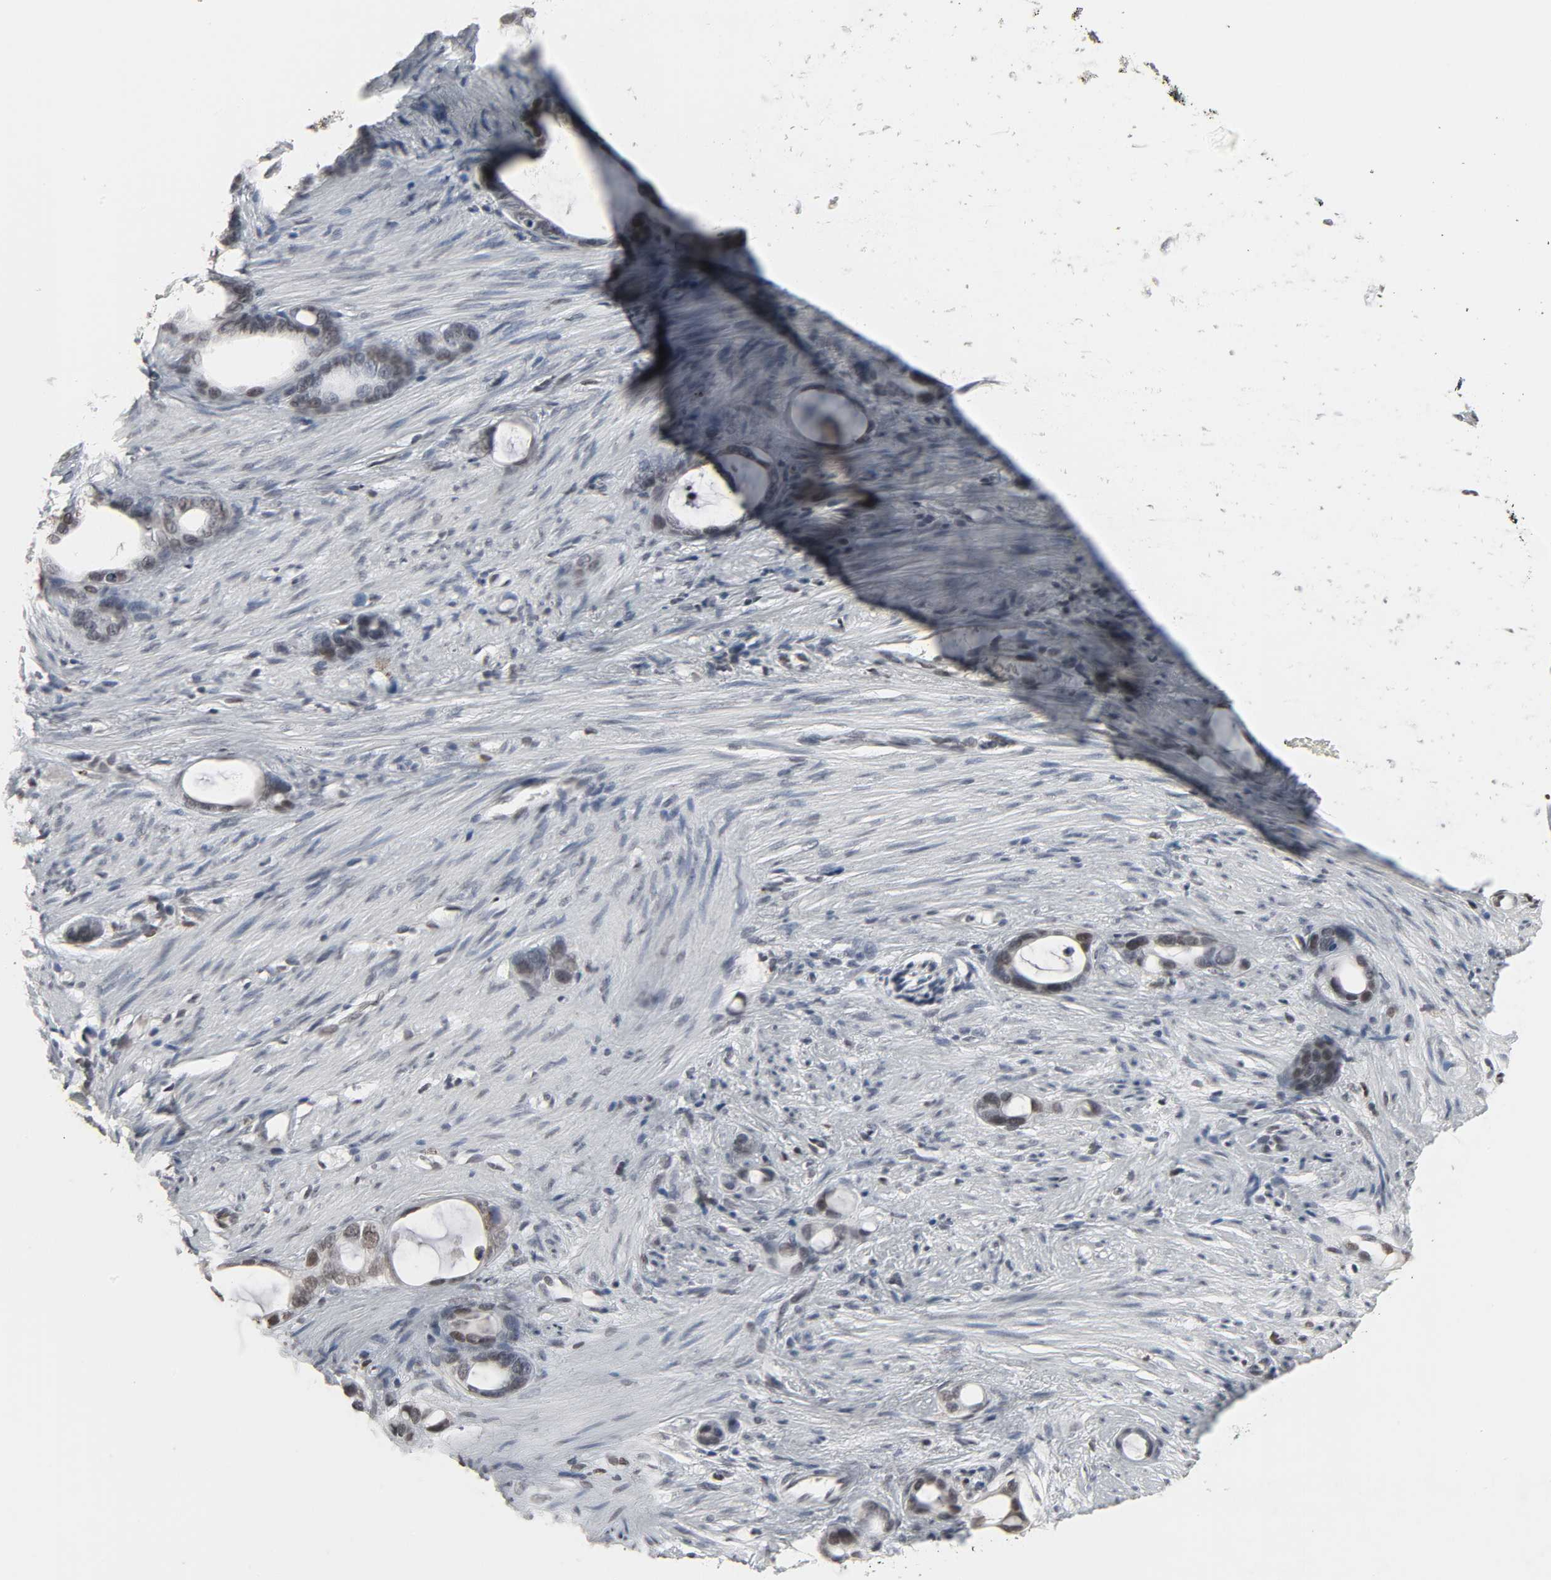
{"staining": {"intensity": "weak", "quantity": ">75%", "location": "nuclear"}, "tissue": "stomach cancer", "cell_type": "Tumor cells", "image_type": "cancer", "snomed": [{"axis": "morphology", "description": "Adenocarcinoma, NOS"}, {"axis": "topography", "description": "Stomach"}], "caption": "The micrograph exhibits immunohistochemical staining of stomach adenocarcinoma. There is weak nuclear staining is present in about >75% of tumor cells.", "gene": "DAZAP1", "patient": {"sex": "female", "age": 75}}